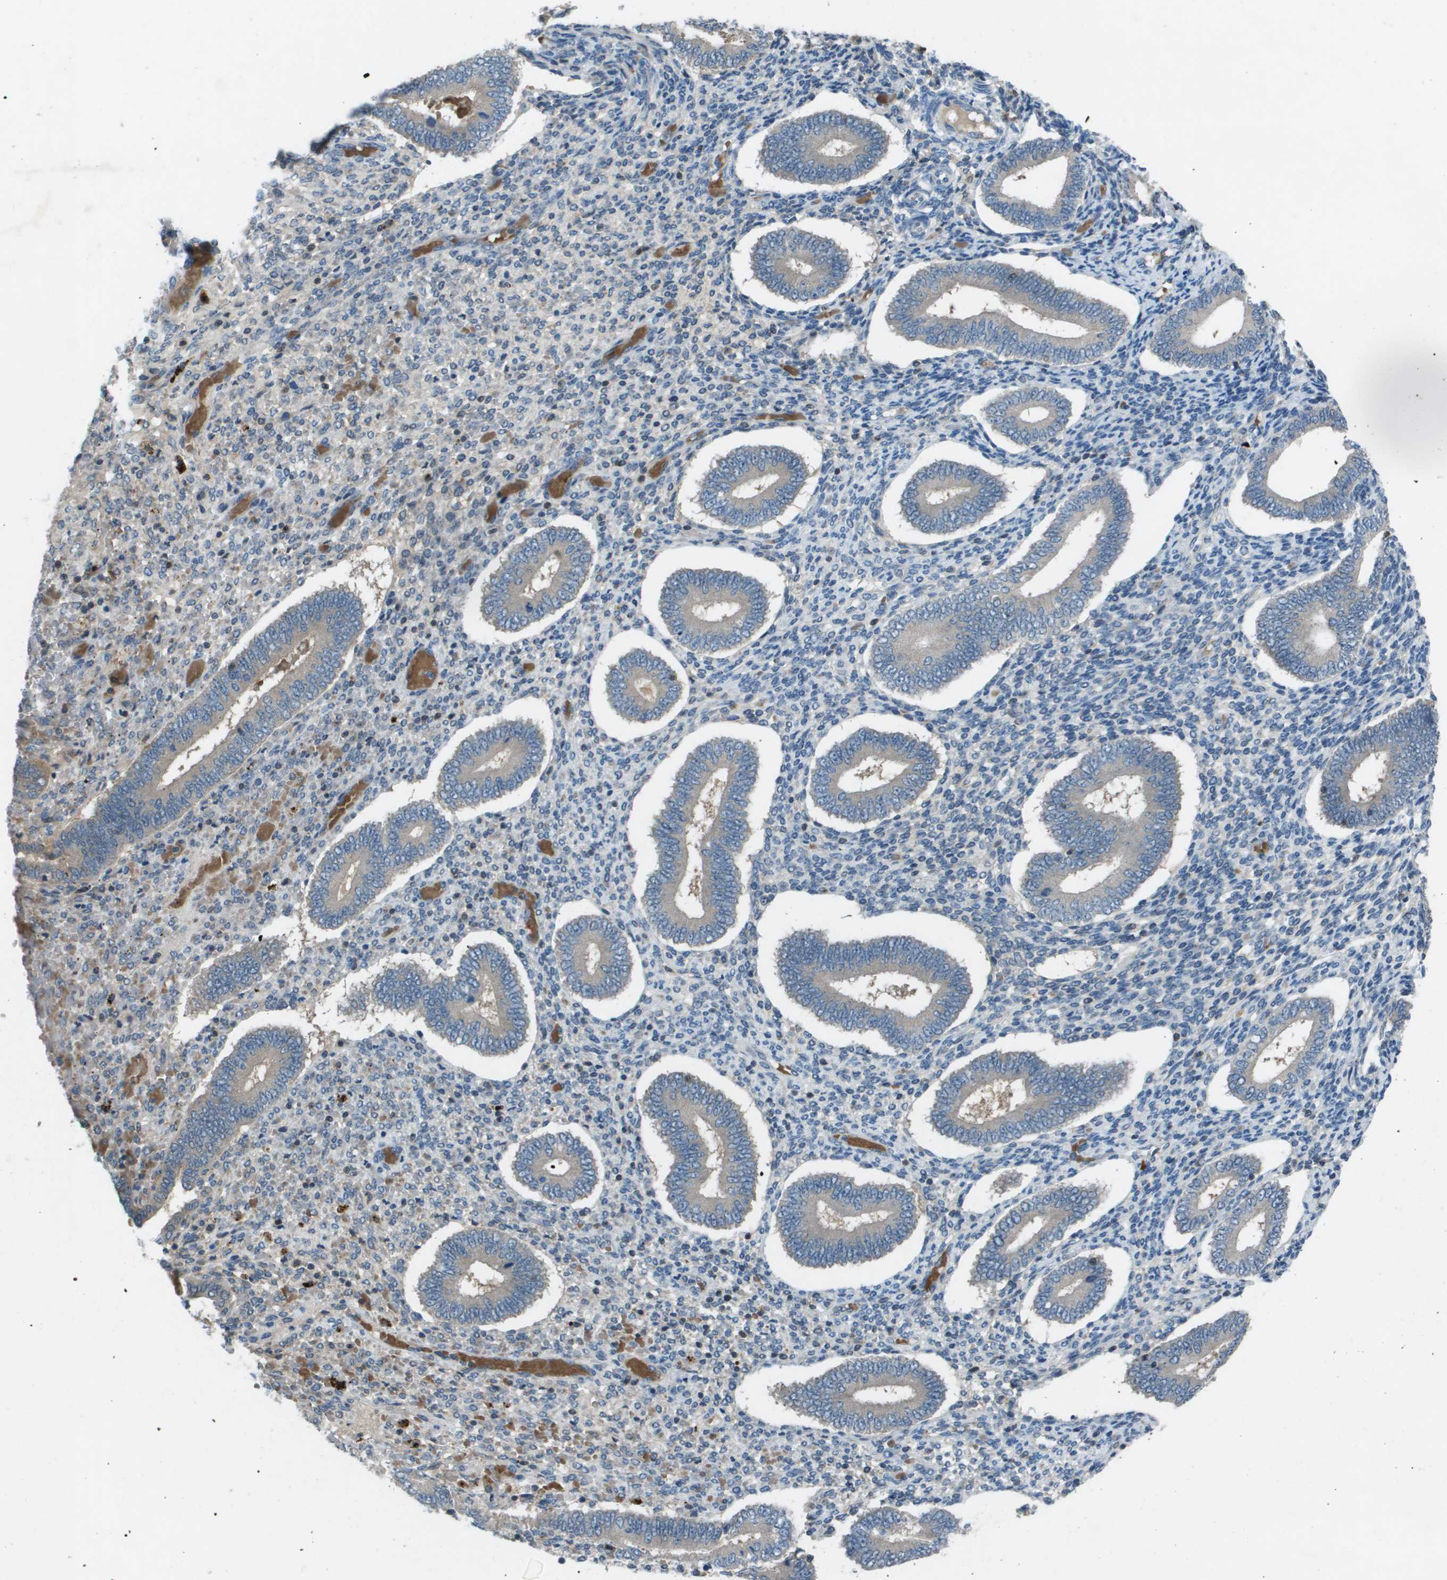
{"staining": {"intensity": "negative", "quantity": "none", "location": "none"}, "tissue": "endometrium", "cell_type": "Cells in endometrial stroma", "image_type": "normal", "snomed": [{"axis": "morphology", "description": "Normal tissue, NOS"}, {"axis": "topography", "description": "Endometrium"}], "caption": "Benign endometrium was stained to show a protein in brown. There is no significant expression in cells in endometrial stroma. (IHC, brightfield microscopy, high magnification).", "gene": "CAMK4", "patient": {"sex": "female", "age": 42}}